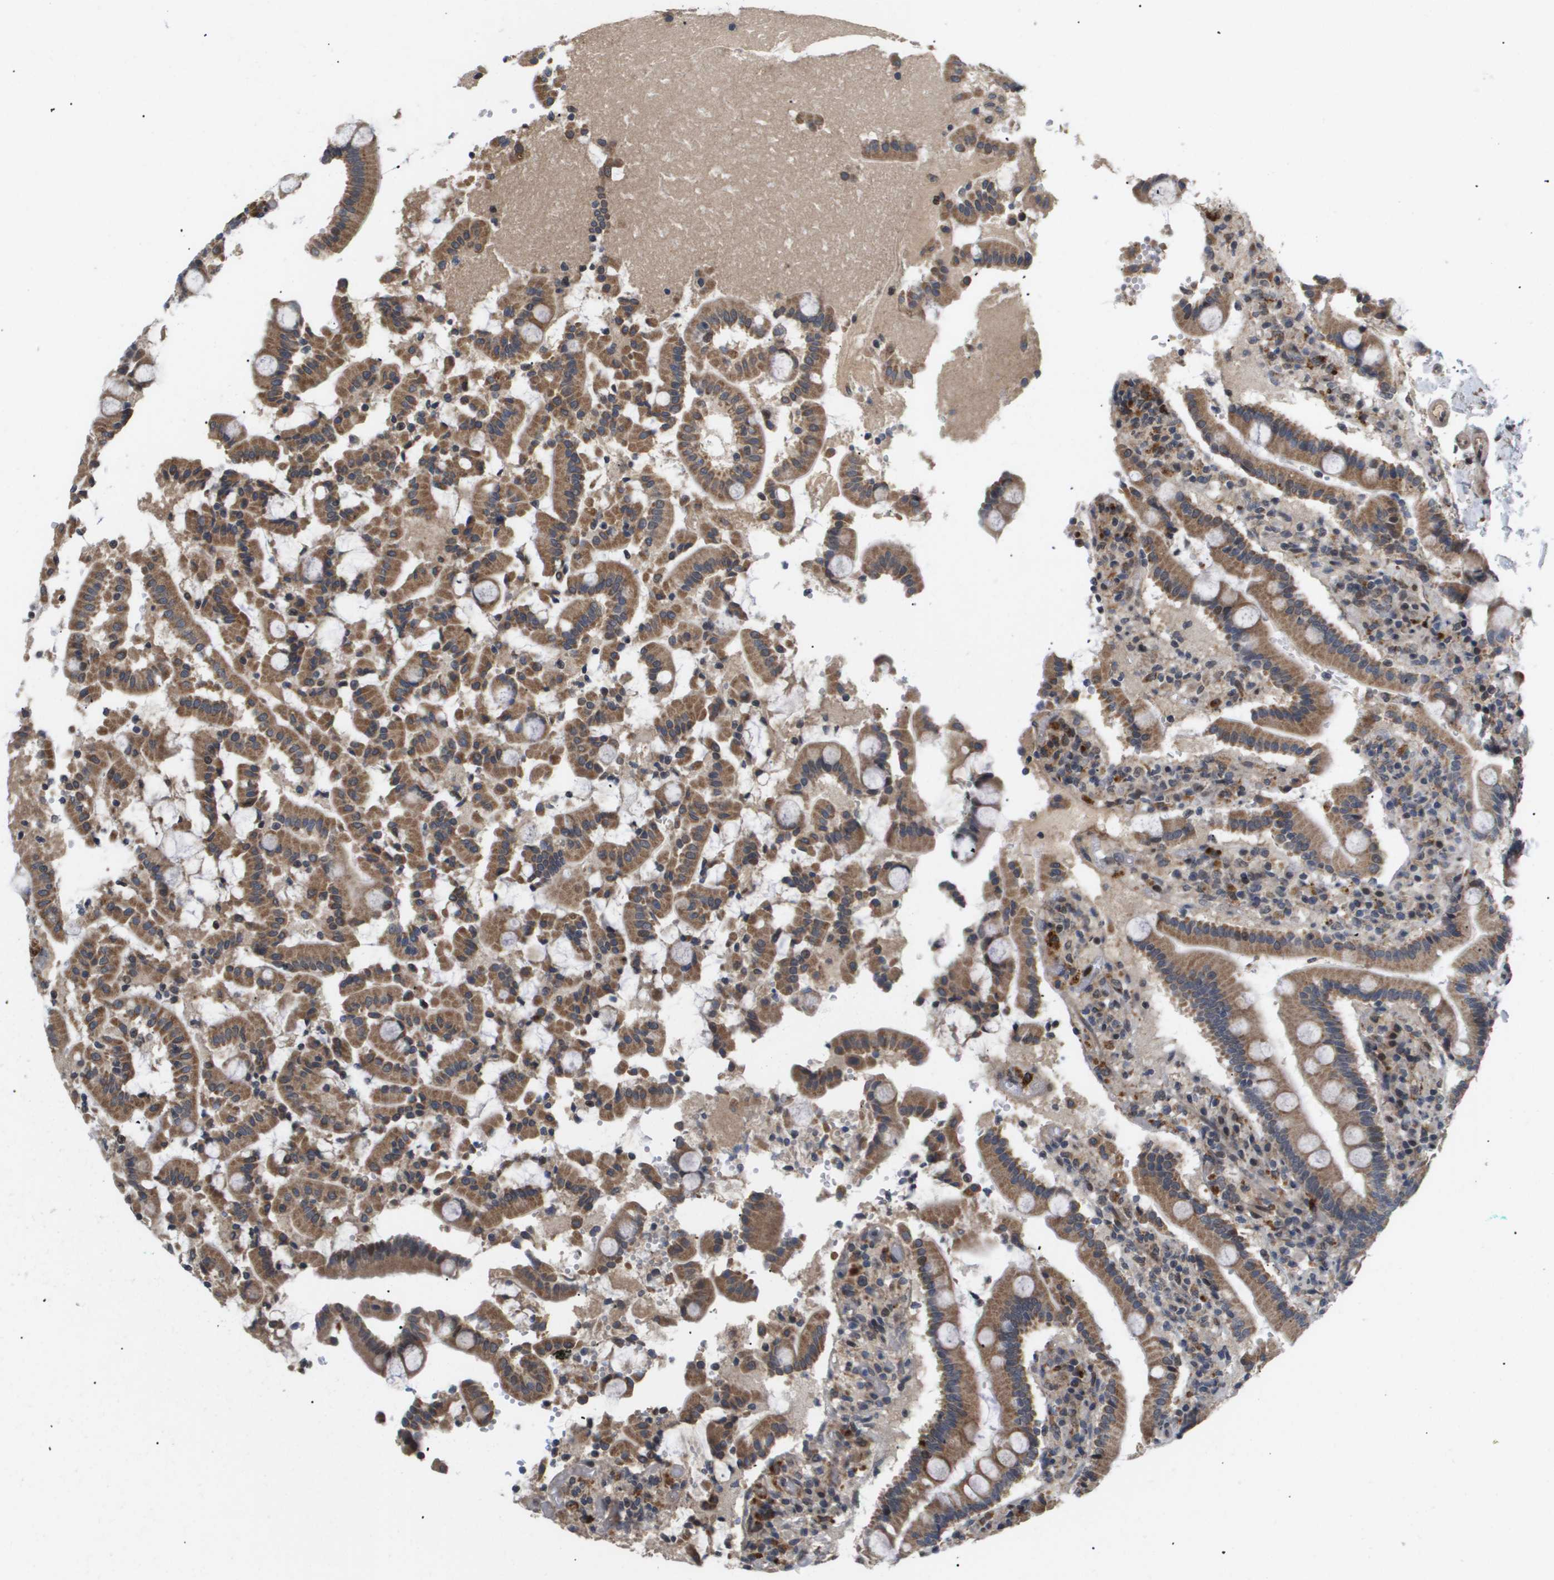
{"staining": {"intensity": "moderate", "quantity": ">75%", "location": "cytoplasmic/membranous"}, "tissue": "duodenum", "cell_type": "Glandular cells", "image_type": "normal", "snomed": [{"axis": "morphology", "description": "Normal tissue, NOS"}, {"axis": "topography", "description": "Small intestine, NOS"}], "caption": "Unremarkable duodenum reveals moderate cytoplasmic/membranous expression in approximately >75% of glandular cells.", "gene": "PDGFB", "patient": {"sex": "female", "age": 71}}